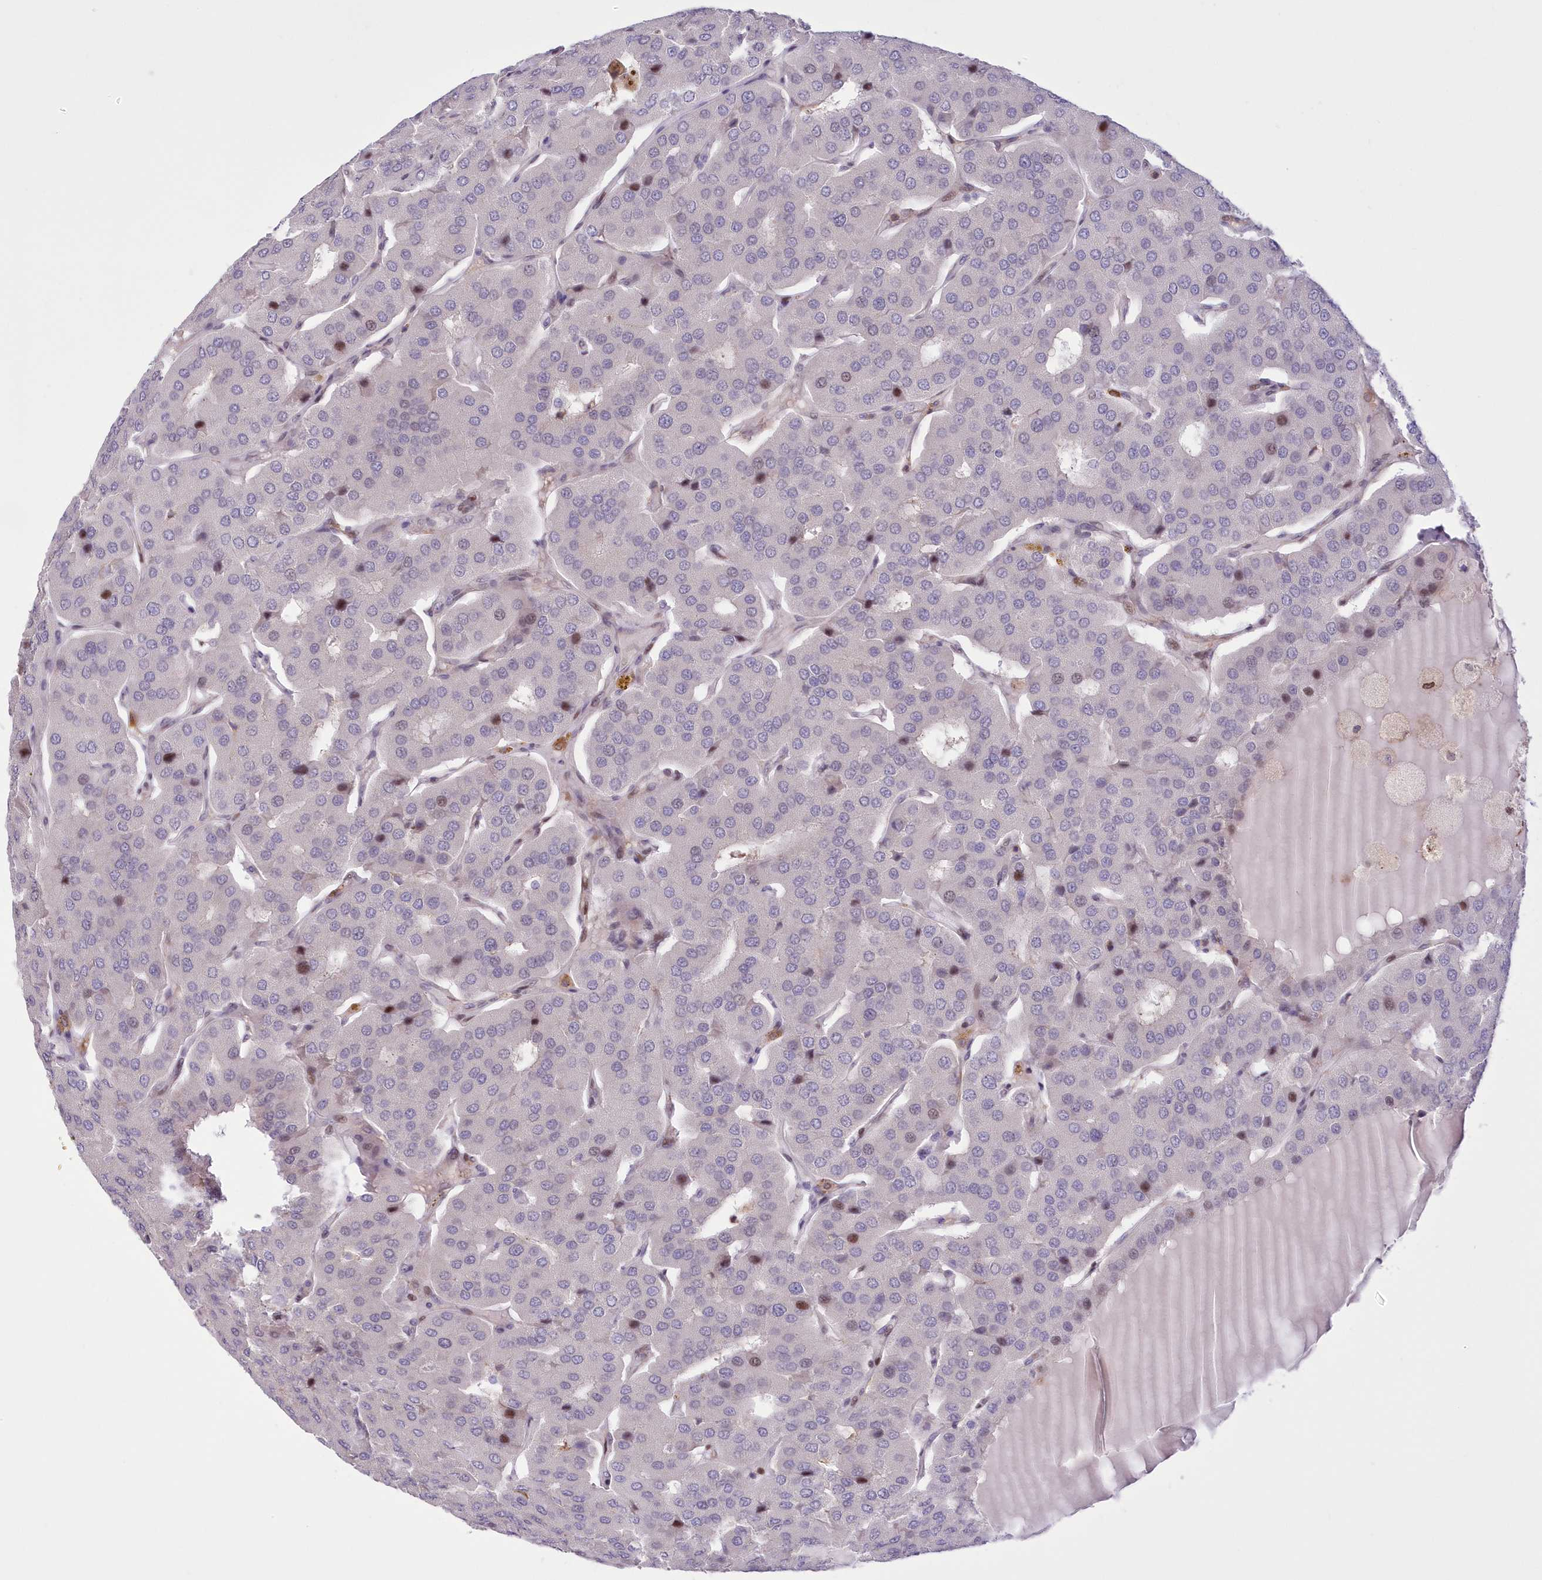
{"staining": {"intensity": "moderate", "quantity": "<25%", "location": "nuclear"}, "tissue": "parathyroid gland", "cell_type": "Glandular cells", "image_type": "normal", "snomed": [{"axis": "morphology", "description": "Normal tissue, NOS"}, {"axis": "morphology", "description": "Adenoma, NOS"}, {"axis": "topography", "description": "Parathyroid gland"}], "caption": "Glandular cells reveal low levels of moderate nuclear expression in about <25% of cells in normal parathyroid gland.", "gene": "RNPEPL1", "patient": {"sex": "female", "age": 86}}